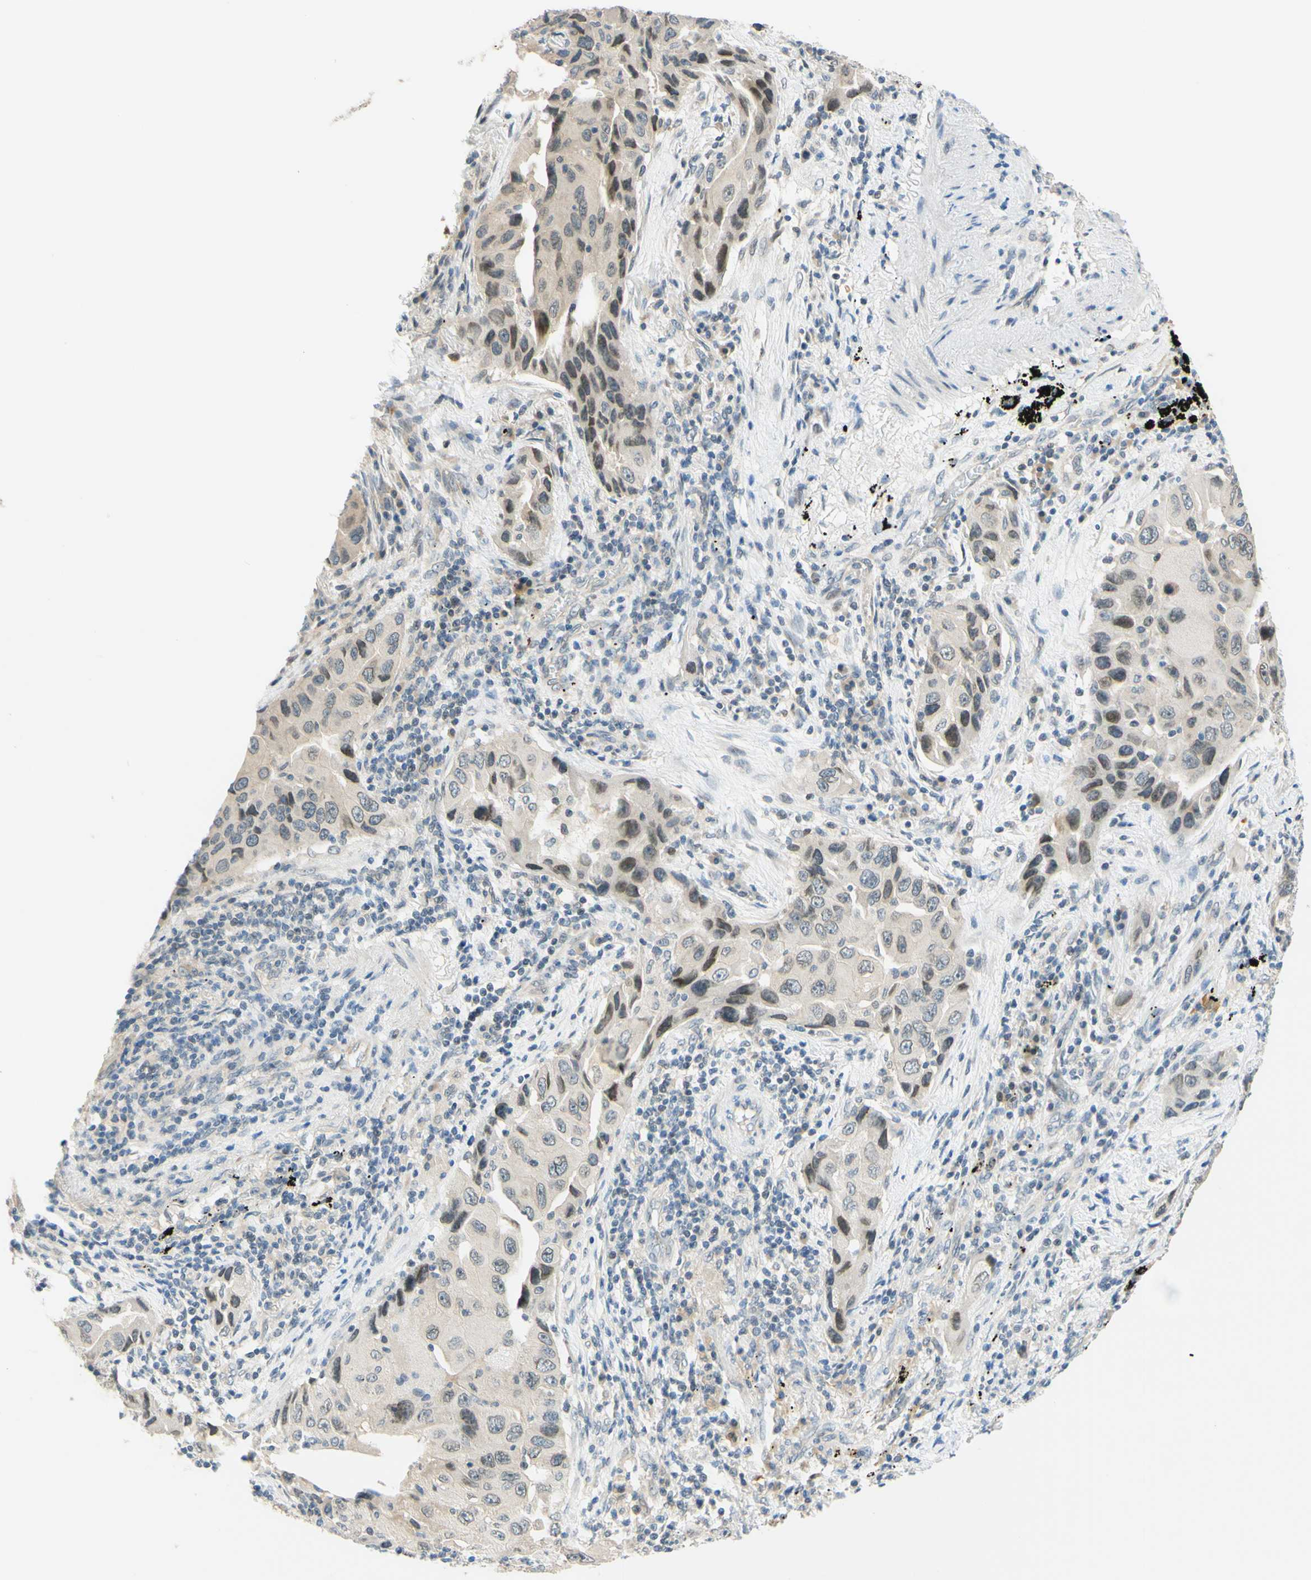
{"staining": {"intensity": "moderate", "quantity": "<25%", "location": "nuclear"}, "tissue": "lung cancer", "cell_type": "Tumor cells", "image_type": "cancer", "snomed": [{"axis": "morphology", "description": "Adenocarcinoma, NOS"}, {"axis": "topography", "description": "Lung"}], "caption": "Protein staining of lung adenocarcinoma tissue exhibits moderate nuclear expression in approximately <25% of tumor cells.", "gene": "C2CD2L", "patient": {"sex": "female", "age": 65}}